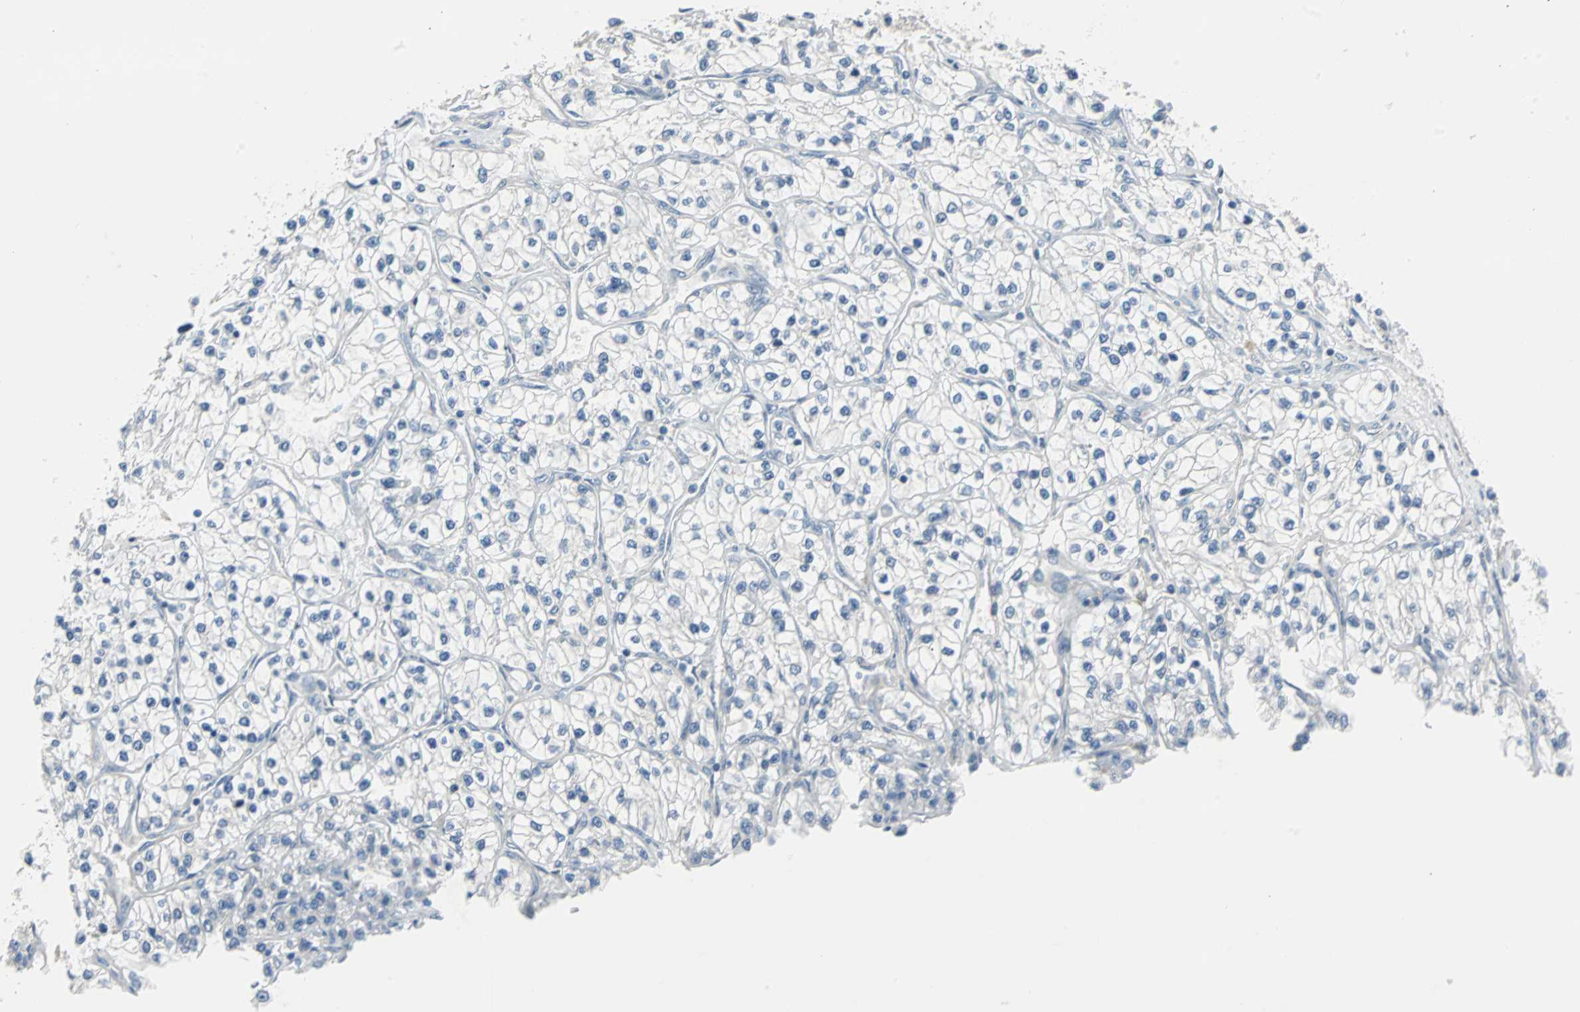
{"staining": {"intensity": "negative", "quantity": "none", "location": "none"}, "tissue": "renal cancer", "cell_type": "Tumor cells", "image_type": "cancer", "snomed": [{"axis": "morphology", "description": "Adenocarcinoma, NOS"}, {"axis": "topography", "description": "Kidney"}], "caption": "Immunohistochemical staining of renal adenocarcinoma demonstrates no significant expression in tumor cells. (DAB (3,3'-diaminobenzidine) immunohistochemistry (IHC) with hematoxylin counter stain).", "gene": "FHL2", "patient": {"sex": "female", "age": 57}}